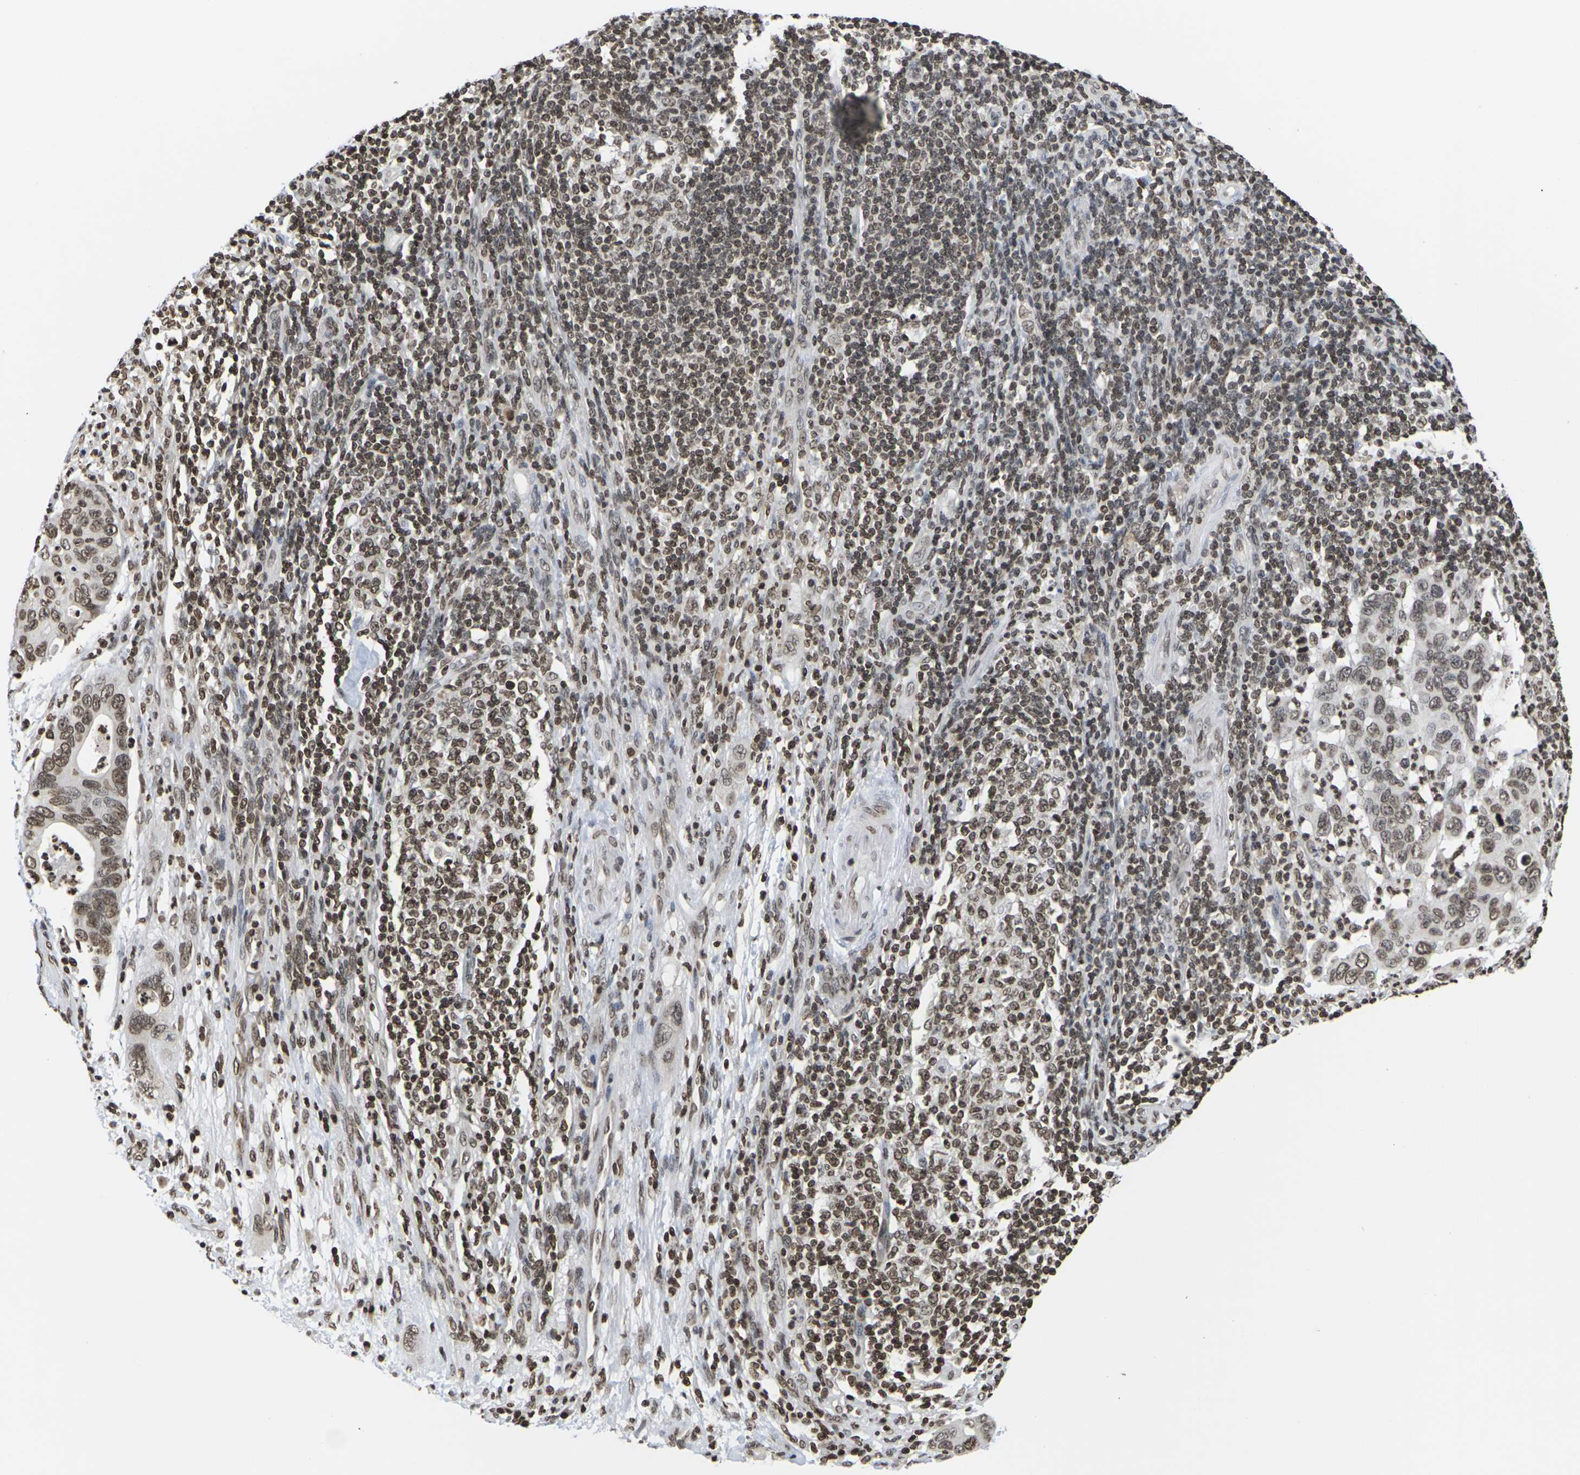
{"staining": {"intensity": "moderate", "quantity": ">75%", "location": "nuclear"}, "tissue": "pancreatic cancer", "cell_type": "Tumor cells", "image_type": "cancer", "snomed": [{"axis": "morphology", "description": "Adenocarcinoma, NOS"}, {"axis": "topography", "description": "Pancreas"}], "caption": "IHC histopathology image of neoplastic tissue: pancreatic cancer (adenocarcinoma) stained using IHC shows medium levels of moderate protein expression localized specifically in the nuclear of tumor cells, appearing as a nuclear brown color.", "gene": "ETV5", "patient": {"sex": "female", "age": 71}}